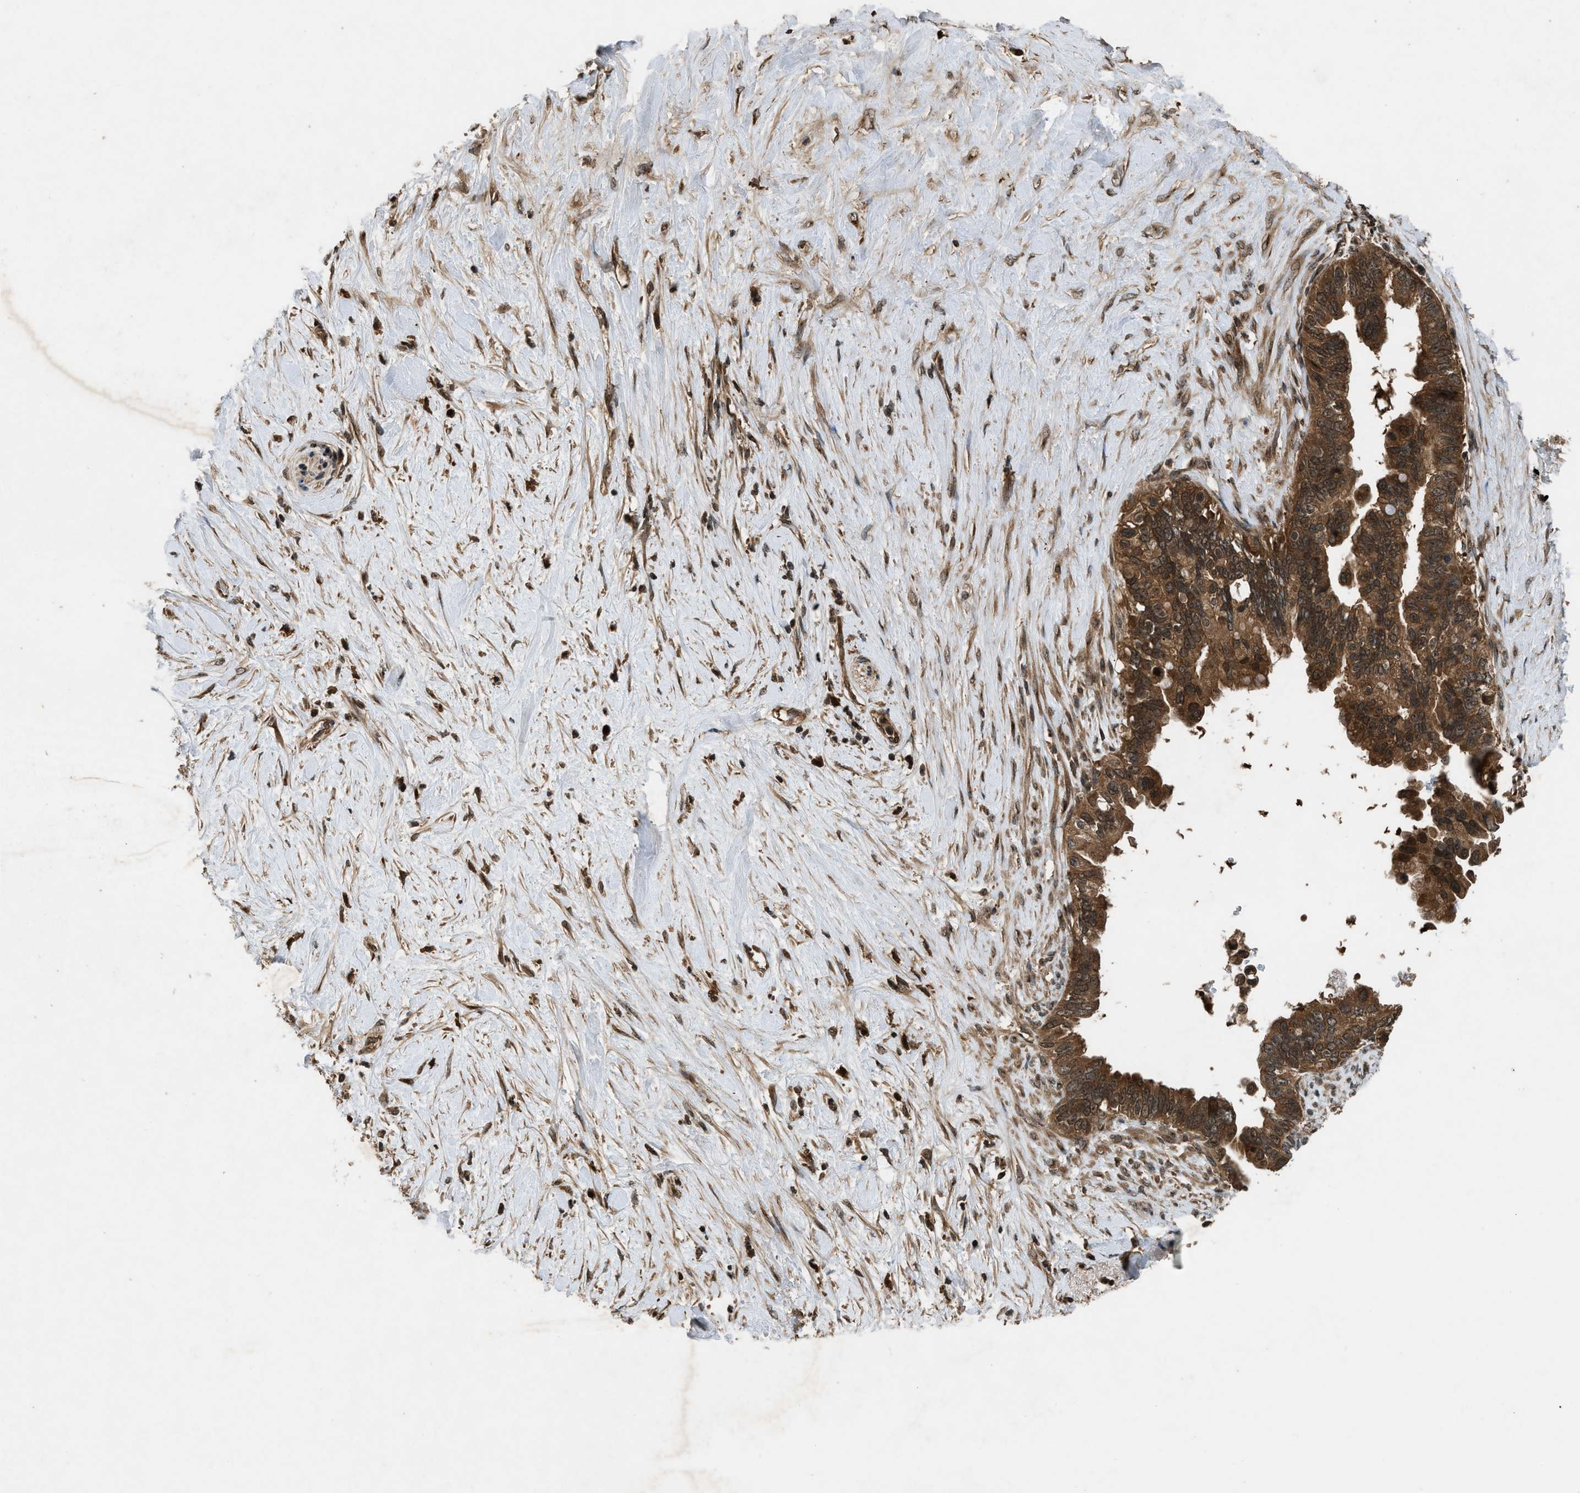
{"staining": {"intensity": "strong", "quantity": ">75%", "location": "cytoplasmic/membranous"}, "tissue": "pancreatic cancer", "cell_type": "Tumor cells", "image_type": "cancer", "snomed": [{"axis": "morphology", "description": "Adenocarcinoma, NOS"}, {"axis": "topography", "description": "Pancreas"}], "caption": "This photomicrograph shows IHC staining of human pancreatic cancer (adenocarcinoma), with high strong cytoplasmic/membranous expression in approximately >75% of tumor cells.", "gene": "RPS6KB1", "patient": {"sex": "female", "age": 56}}